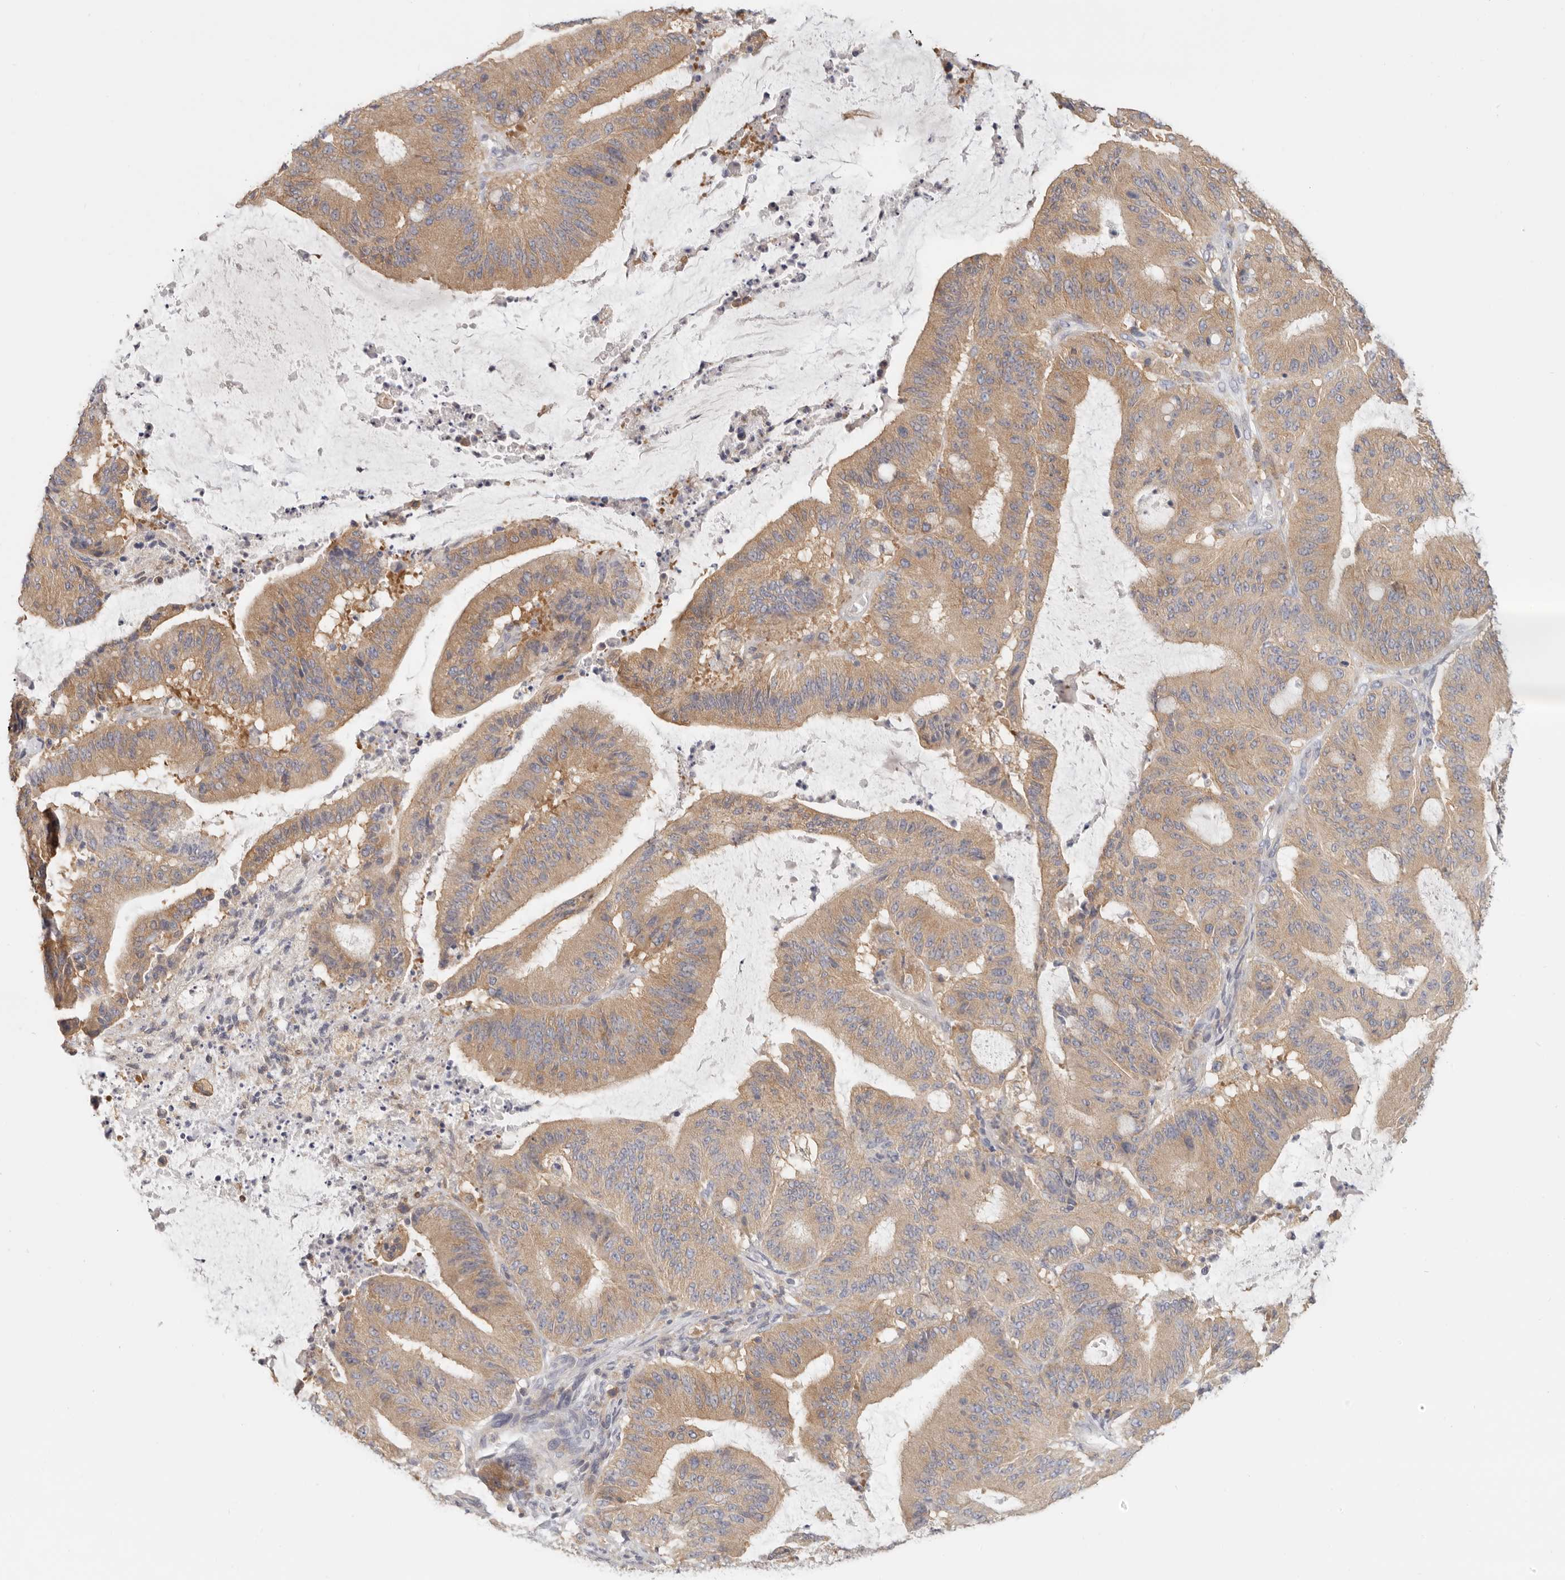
{"staining": {"intensity": "moderate", "quantity": ">75%", "location": "cytoplasmic/membranous"}, "tissue": "liver cancer", "cell_type": "Tumor cells", "image_type": "cancer", "snomed": [{"axis": "morphology", "description": "Normal tissue, NOS"}, {"axis": "morphology", "description": "Cholangiocarcinoma"}, {"axis": "topography", "description": "Liver"}, {"axis": "topography", "description": "Peripheral nerve tissue"}], "caption": "Human liver cancer stained with a brown dye demonstrates moderate cytoplasmic/membranous positive positivity in about >75% of tumor cells.", "gene": "ANXA9", "patient": {"sex": "female", "age": 73}}